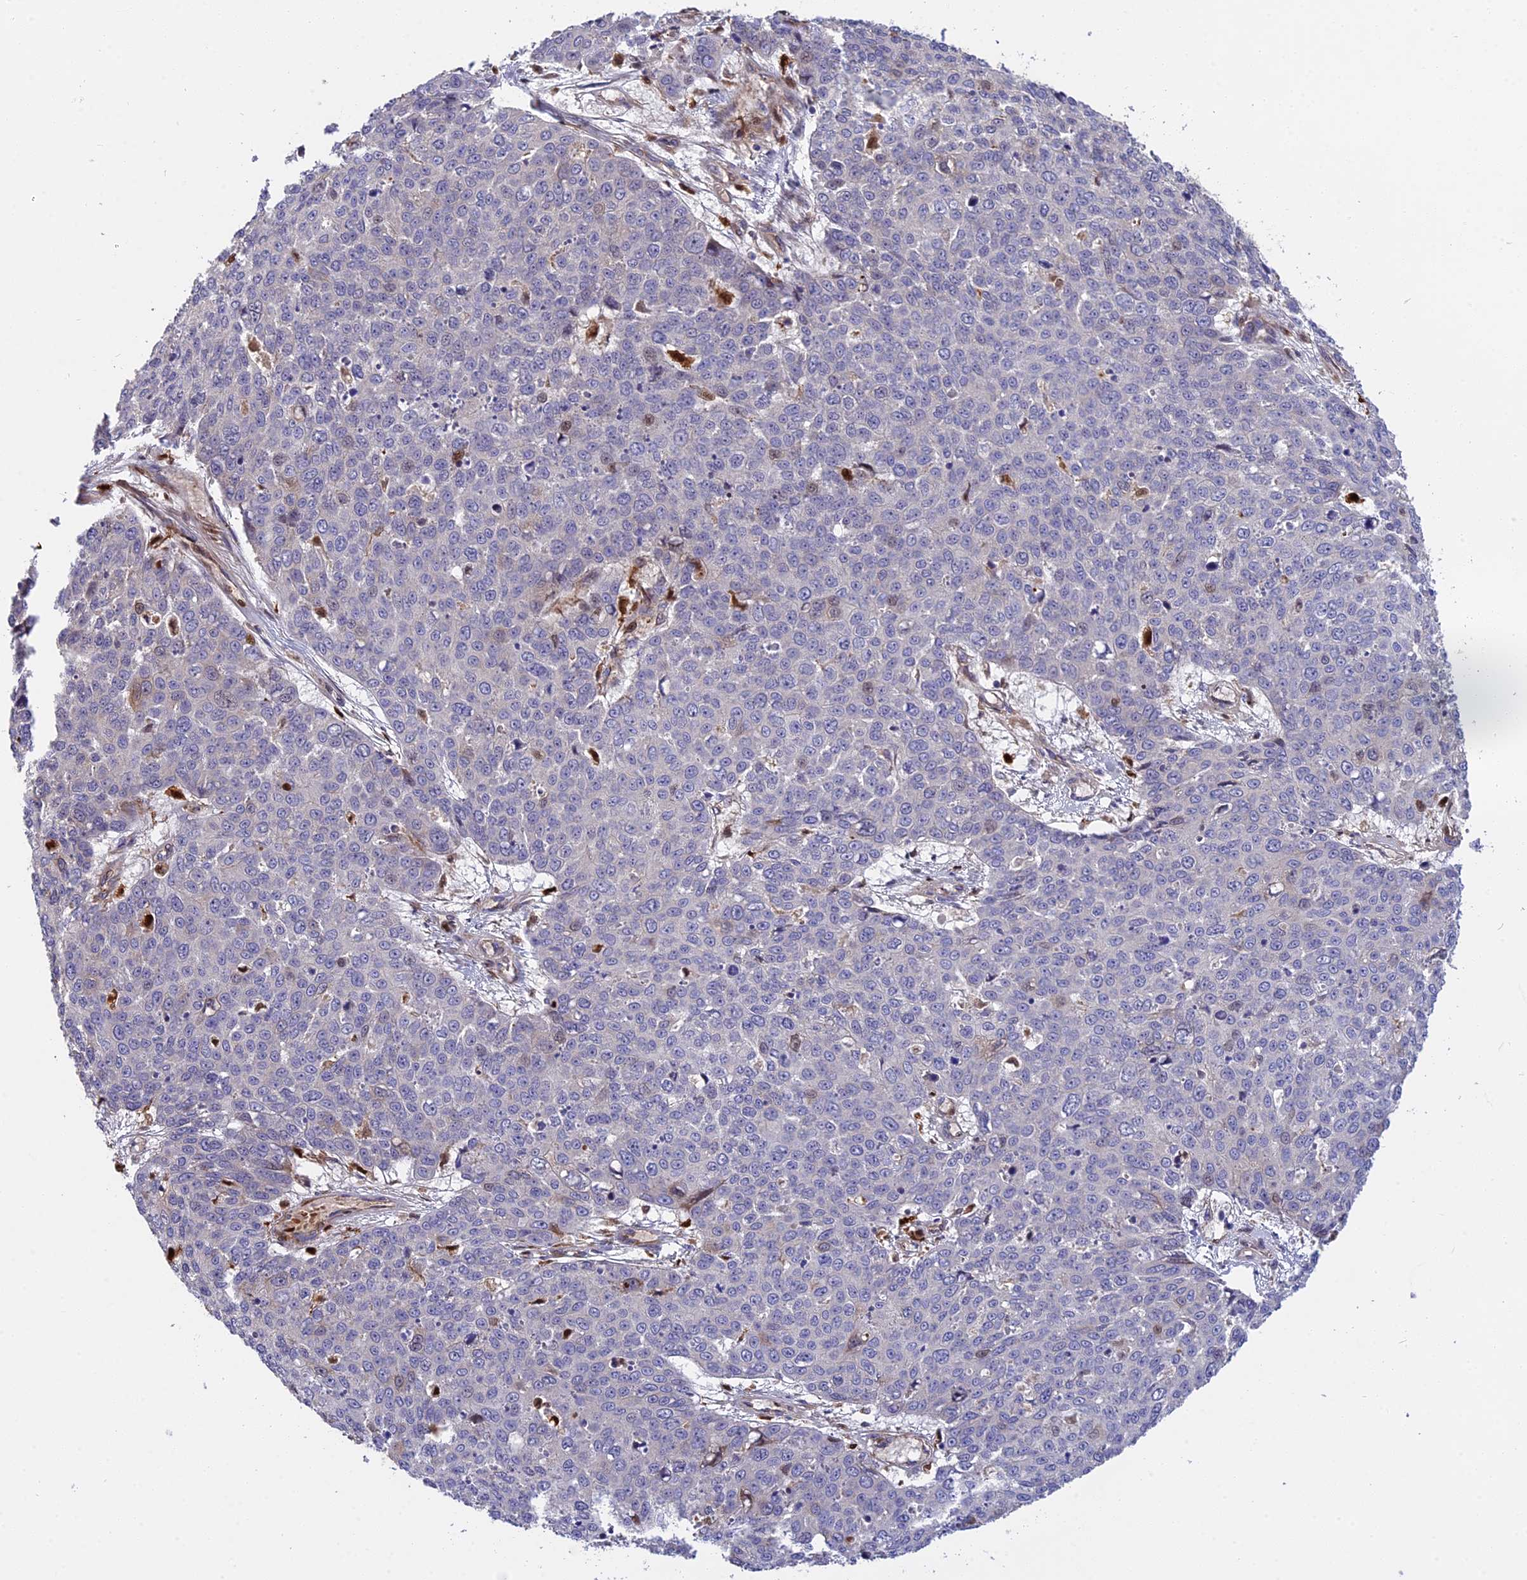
{"staining": {"intensity": "negative", "quantity": "none", "location": "none"}, "tissue": "skin cancer", "cell_type": "Tumor cells", "image_type": "cancer", "snomed": [{"axis": "morphology", "description": "Squamous cell carcinoma, NOS"}, {"axis": "topography", "description": "Skin"}], "caption": "The IHC micrograph has no significant positivity in tumor cells of skin cancer (squamous cell carcinoma) tissue.", "gene": "MFSD2A", "patient": {"sex": "male", "age": 71}}